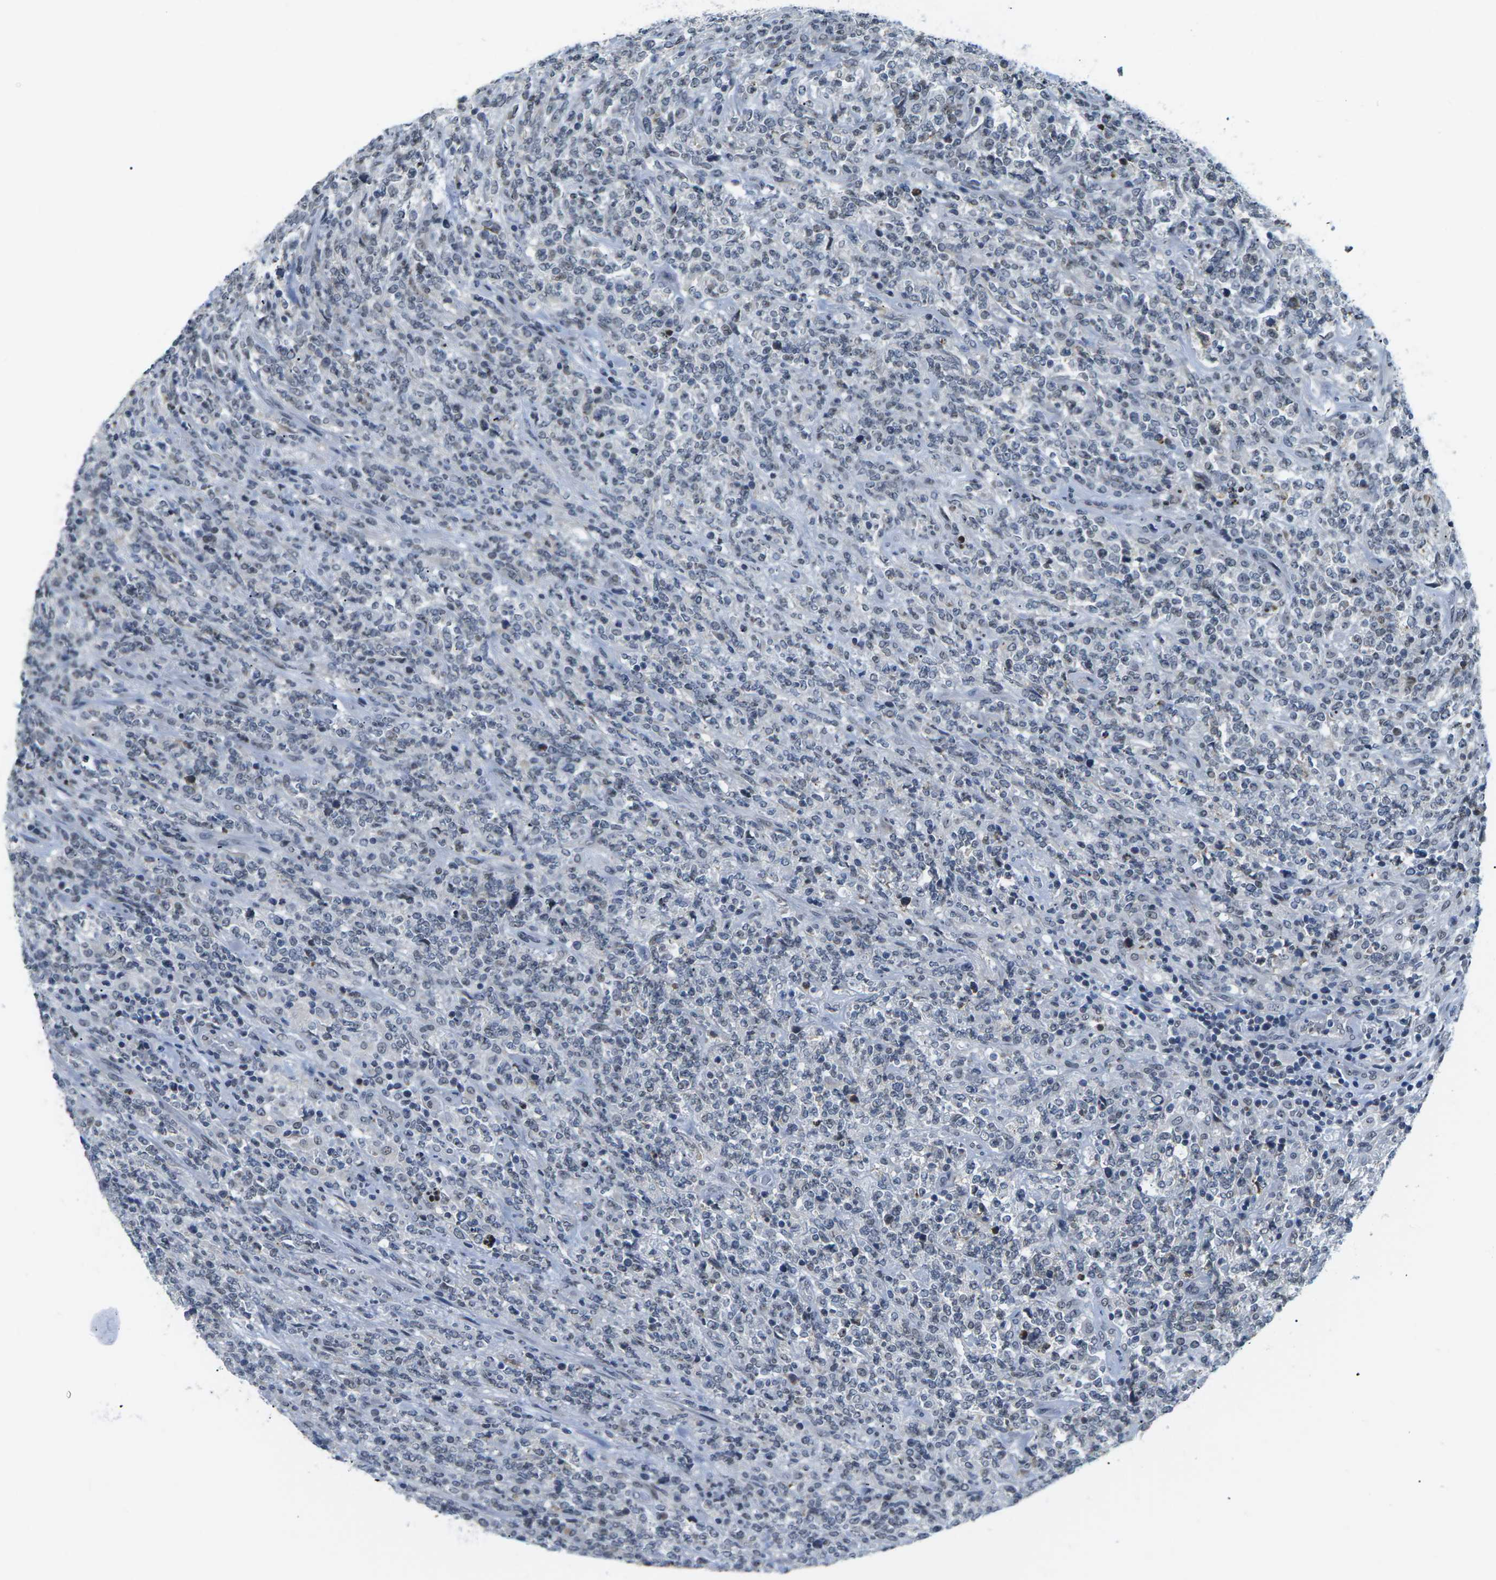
{"staining": {"intensity": "negative", "quantity": "none", "location": "none"}, "tissue": "lymphoma", "cell_type": "Tumor cells", "image_type": "cancer", "snomed": [{"axis": "morphology", "description": "Malignant lymphoma, non-Hodgkin's type, High grade"}, {"axis": "topography", "description": "Soft tissue"}], "caption": "This is an immunohistochemistry image of human malignant lymphoma, non-Hodgkin's type (high-grade). There is no staining in tumor cells.", "gene": "NSRP1", "patient": {"sex": "male", "age": 18}}